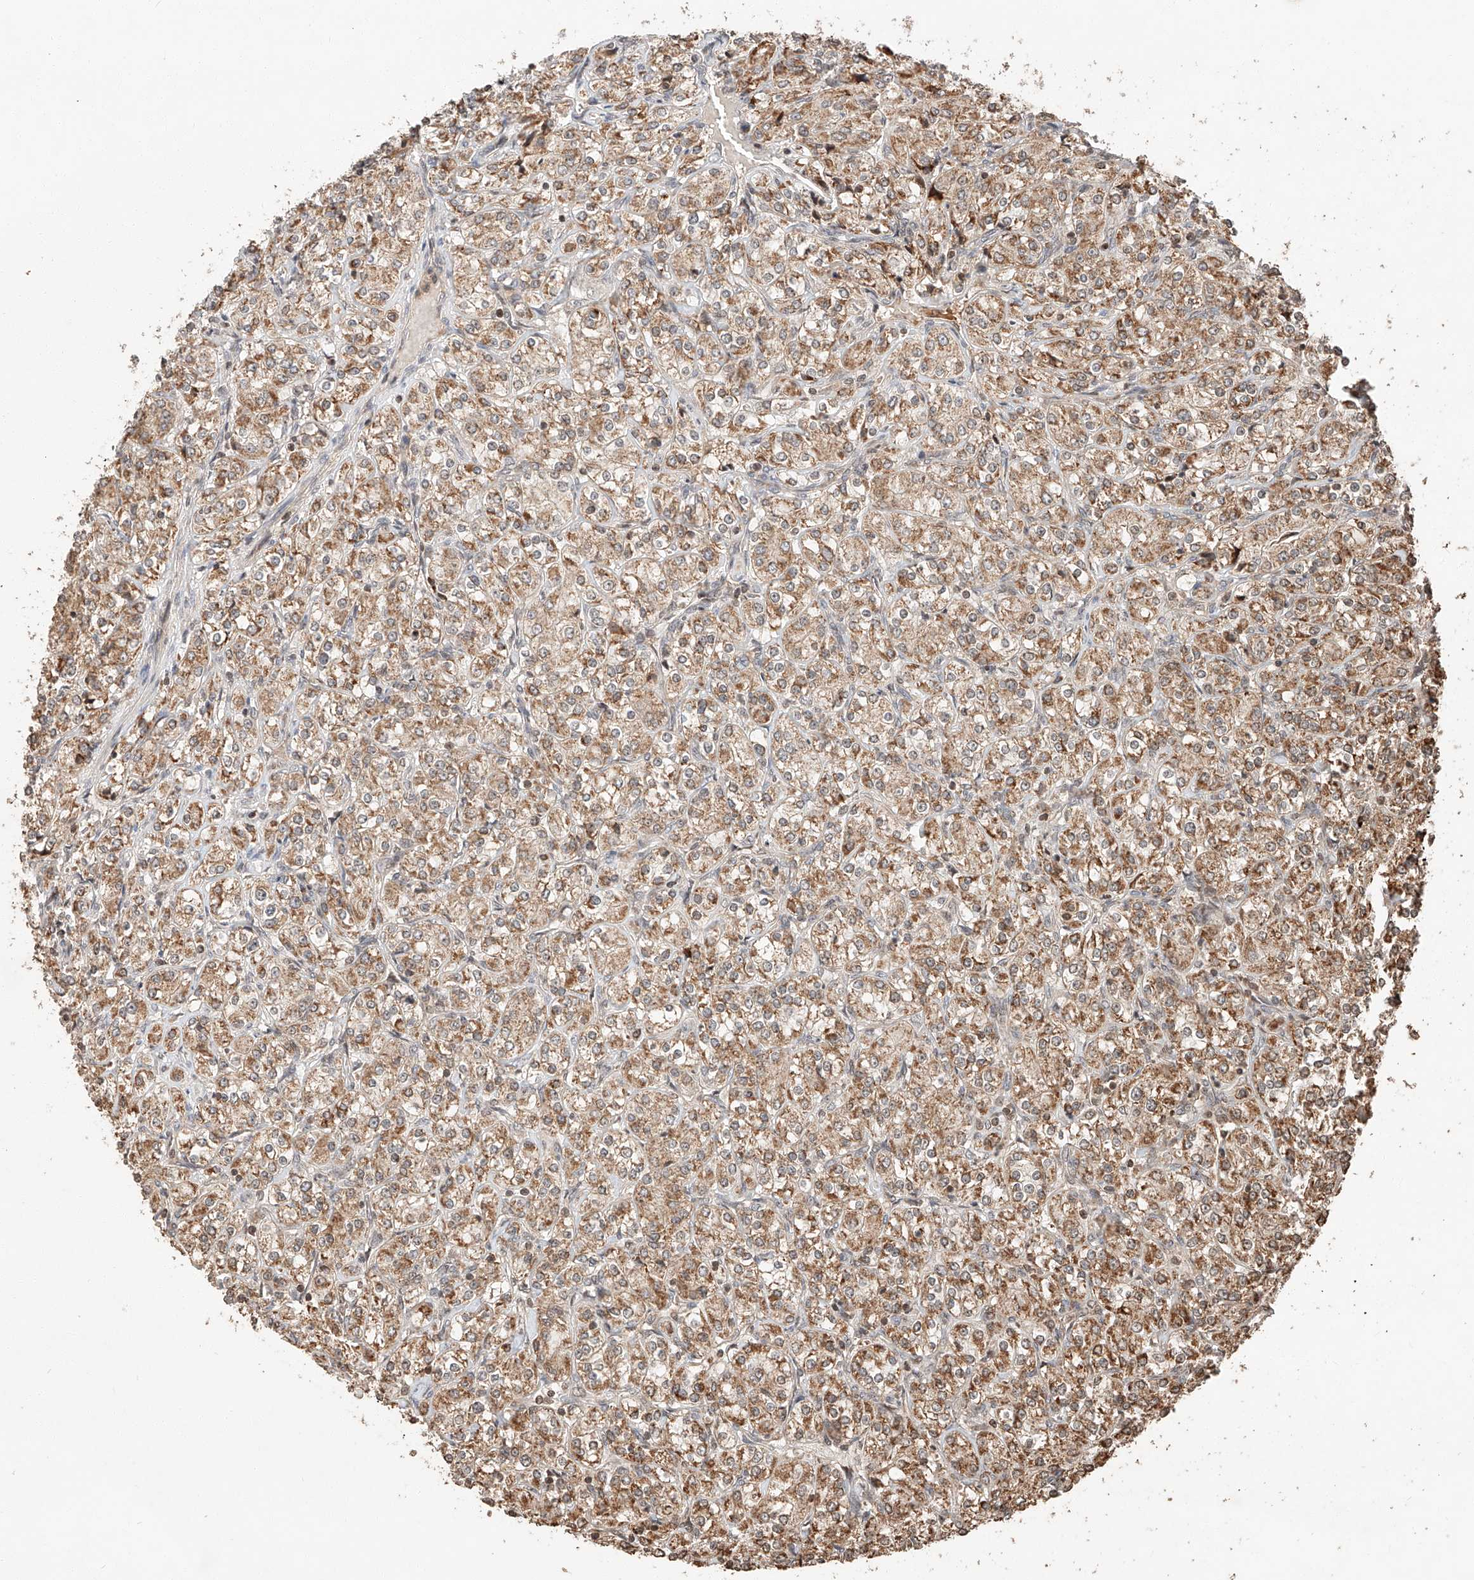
{"staining": {"intensity": "moderate", "quantity": ">75%", "location": "cytoplasmic/membranous"}, "tissue": "renal cancer", "cell_type": "Tumor cells", "image_type": "cancer", "snomed": [{"axis": "morphology", "description": "Adenocarcinoma, NOS"}, {"axis": "topography", "description": "Kidney"}], "caption": "Protein expression by immunohistochemistry (IHC) displays moderate cytoplasmic/membranous positivity in about >75% of tumor cells in renal adenocarcinoma.", "gene": "ARHGAP33", "patient": {"sex": "male", "age": 77}}